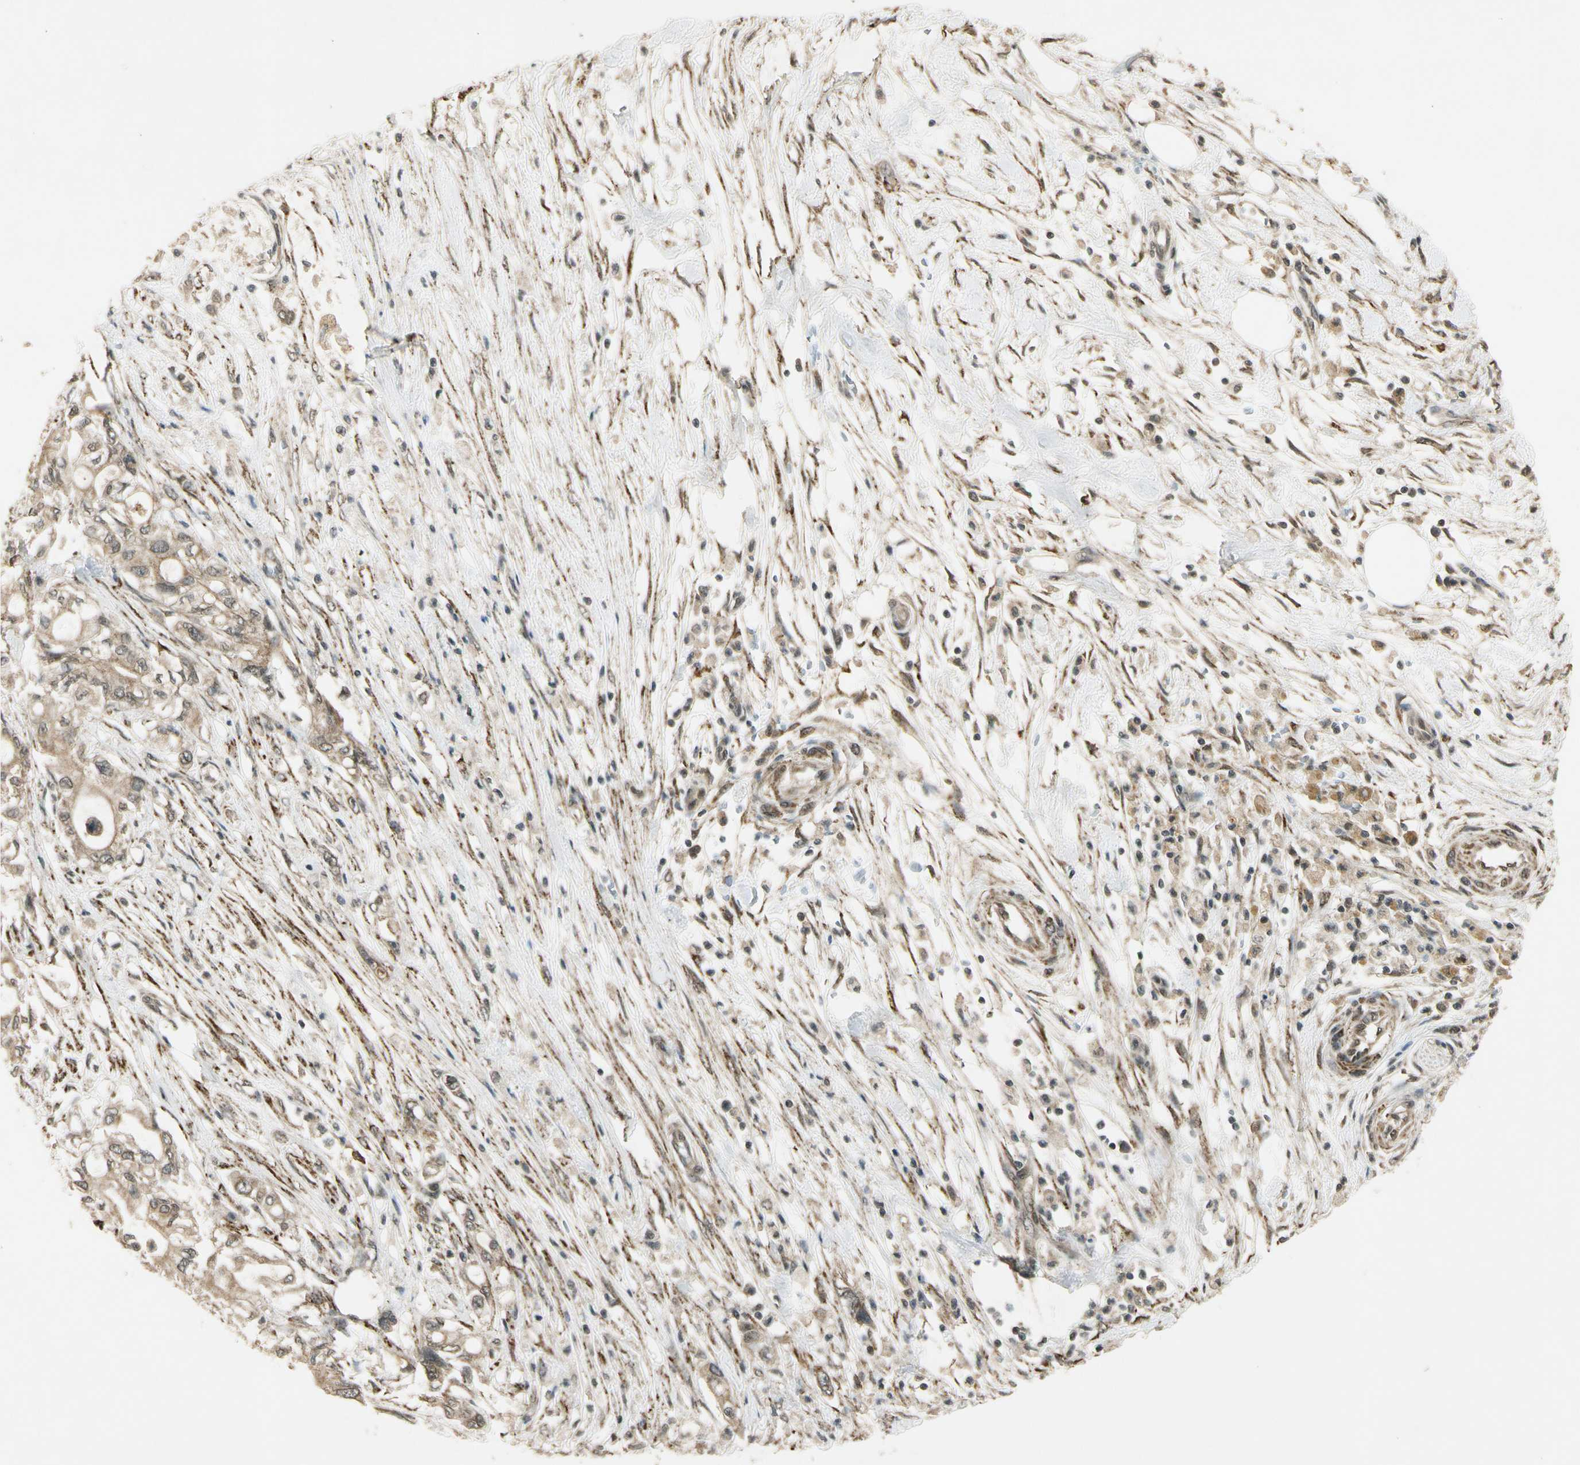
{"staining": {"intensity": "weak", "quantity": "25%-75%", "location": "cytoplasmic/membranous"}, "tissue": "pancreatic cancer", "cell_type": "Tumor cells", "image_type": "cancer", "snomed": [{"axis": "morphology", "description": "Adenocarcinoma, NOS"}, {"axis": "topography", "description": "Pancreas"}], "caption": "Immunohistochemistry (DAB) staining of human pancreatic cancer displays weak cytoplasmic/membranous protein staining in approximately 25%-75% of tumor cells.", "gene": "ZNF135", "patient": {"sex": "male", "age": 79}}